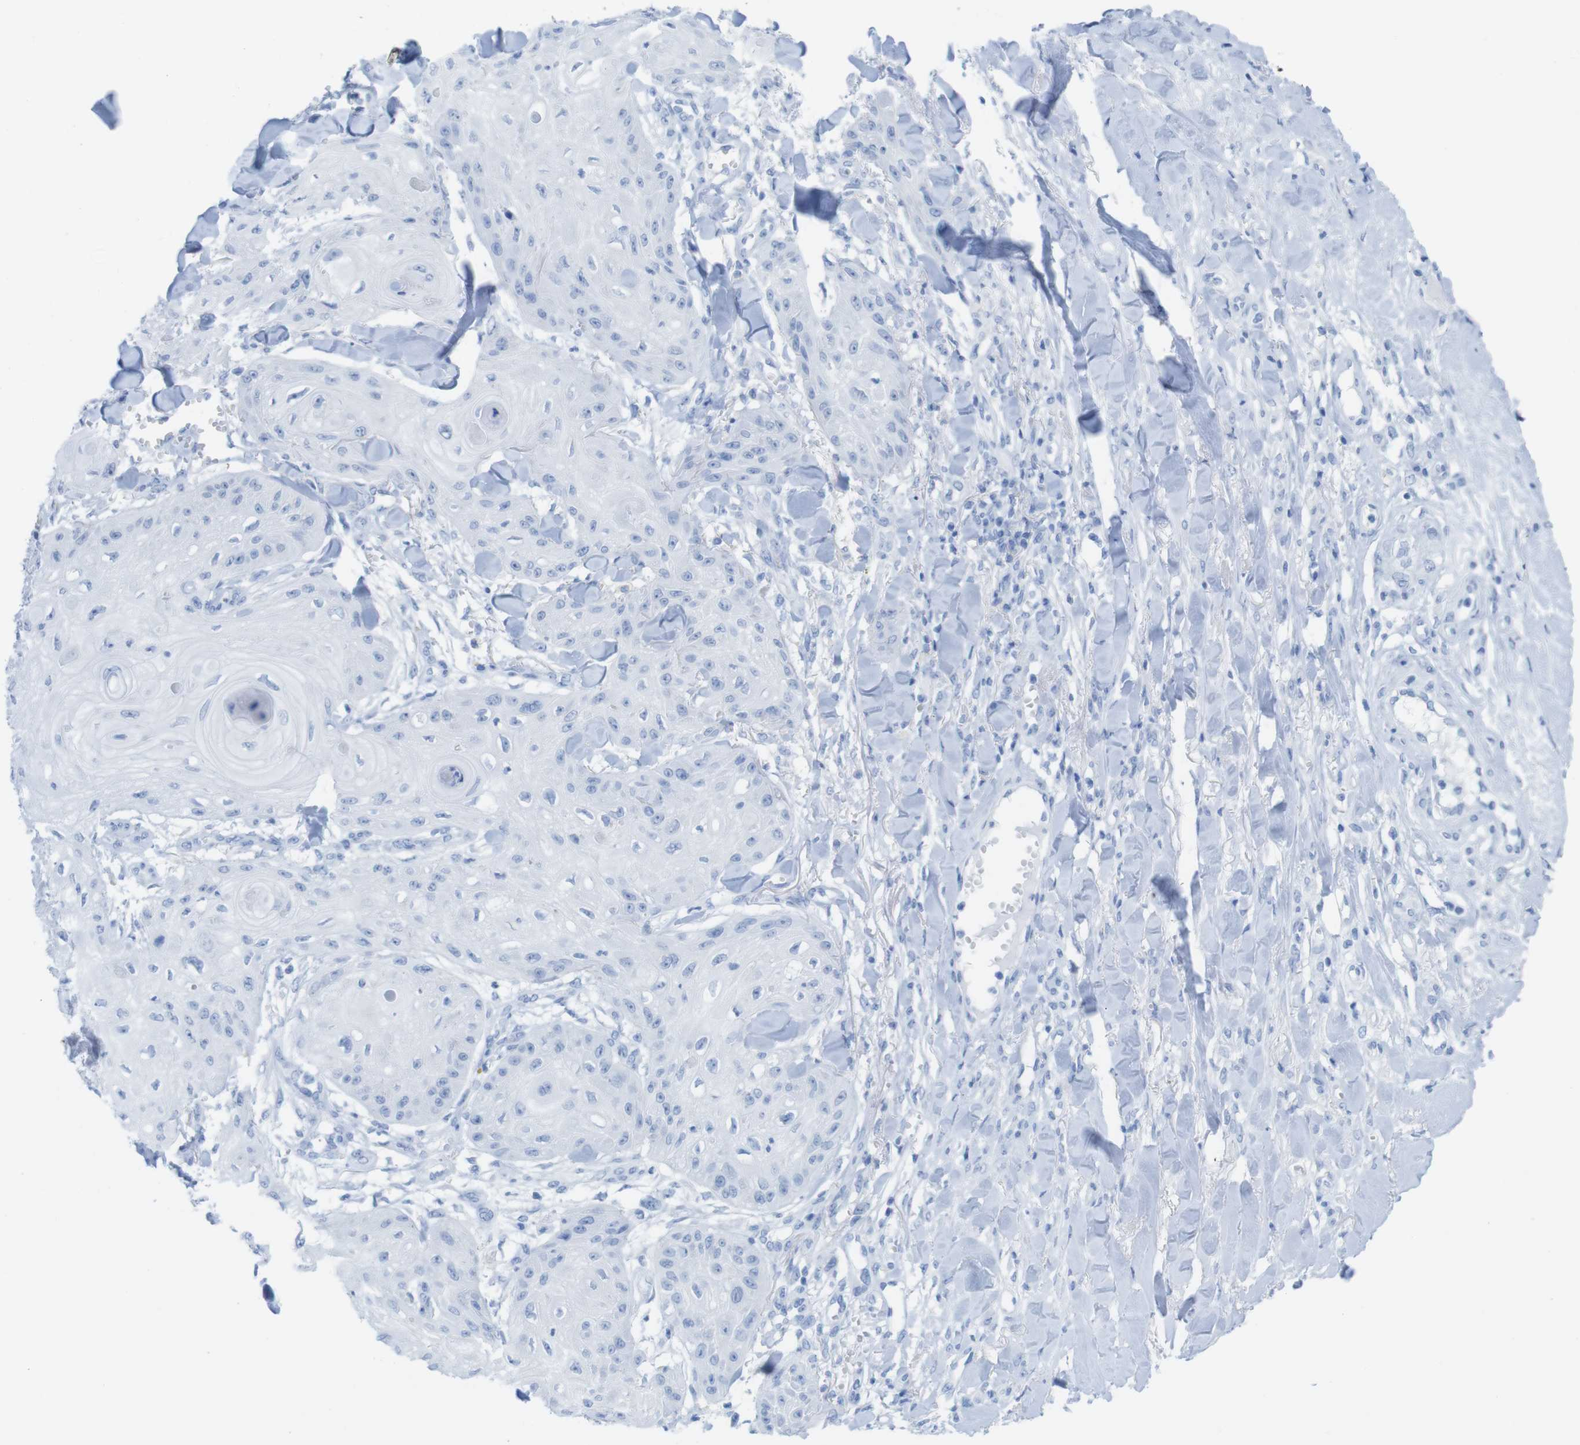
{"staining": {"intensity": "negative", "quantity": "none", "location": "none"}, "tissue": "skin cancer", "cell_type": "Tumor cells", "image_type": "cancer", "snomed": [{"axis": "morphology", "description": "Squamous cell carcinoma, NOS"}, {"axis": "topography", "description": "Skin"}], "caption": "Tumor cells are negative for protein expression in human skin squamous cell carcinoma.", "gene": "MYH7", "patient": {"sex": "male", "age": 74}}